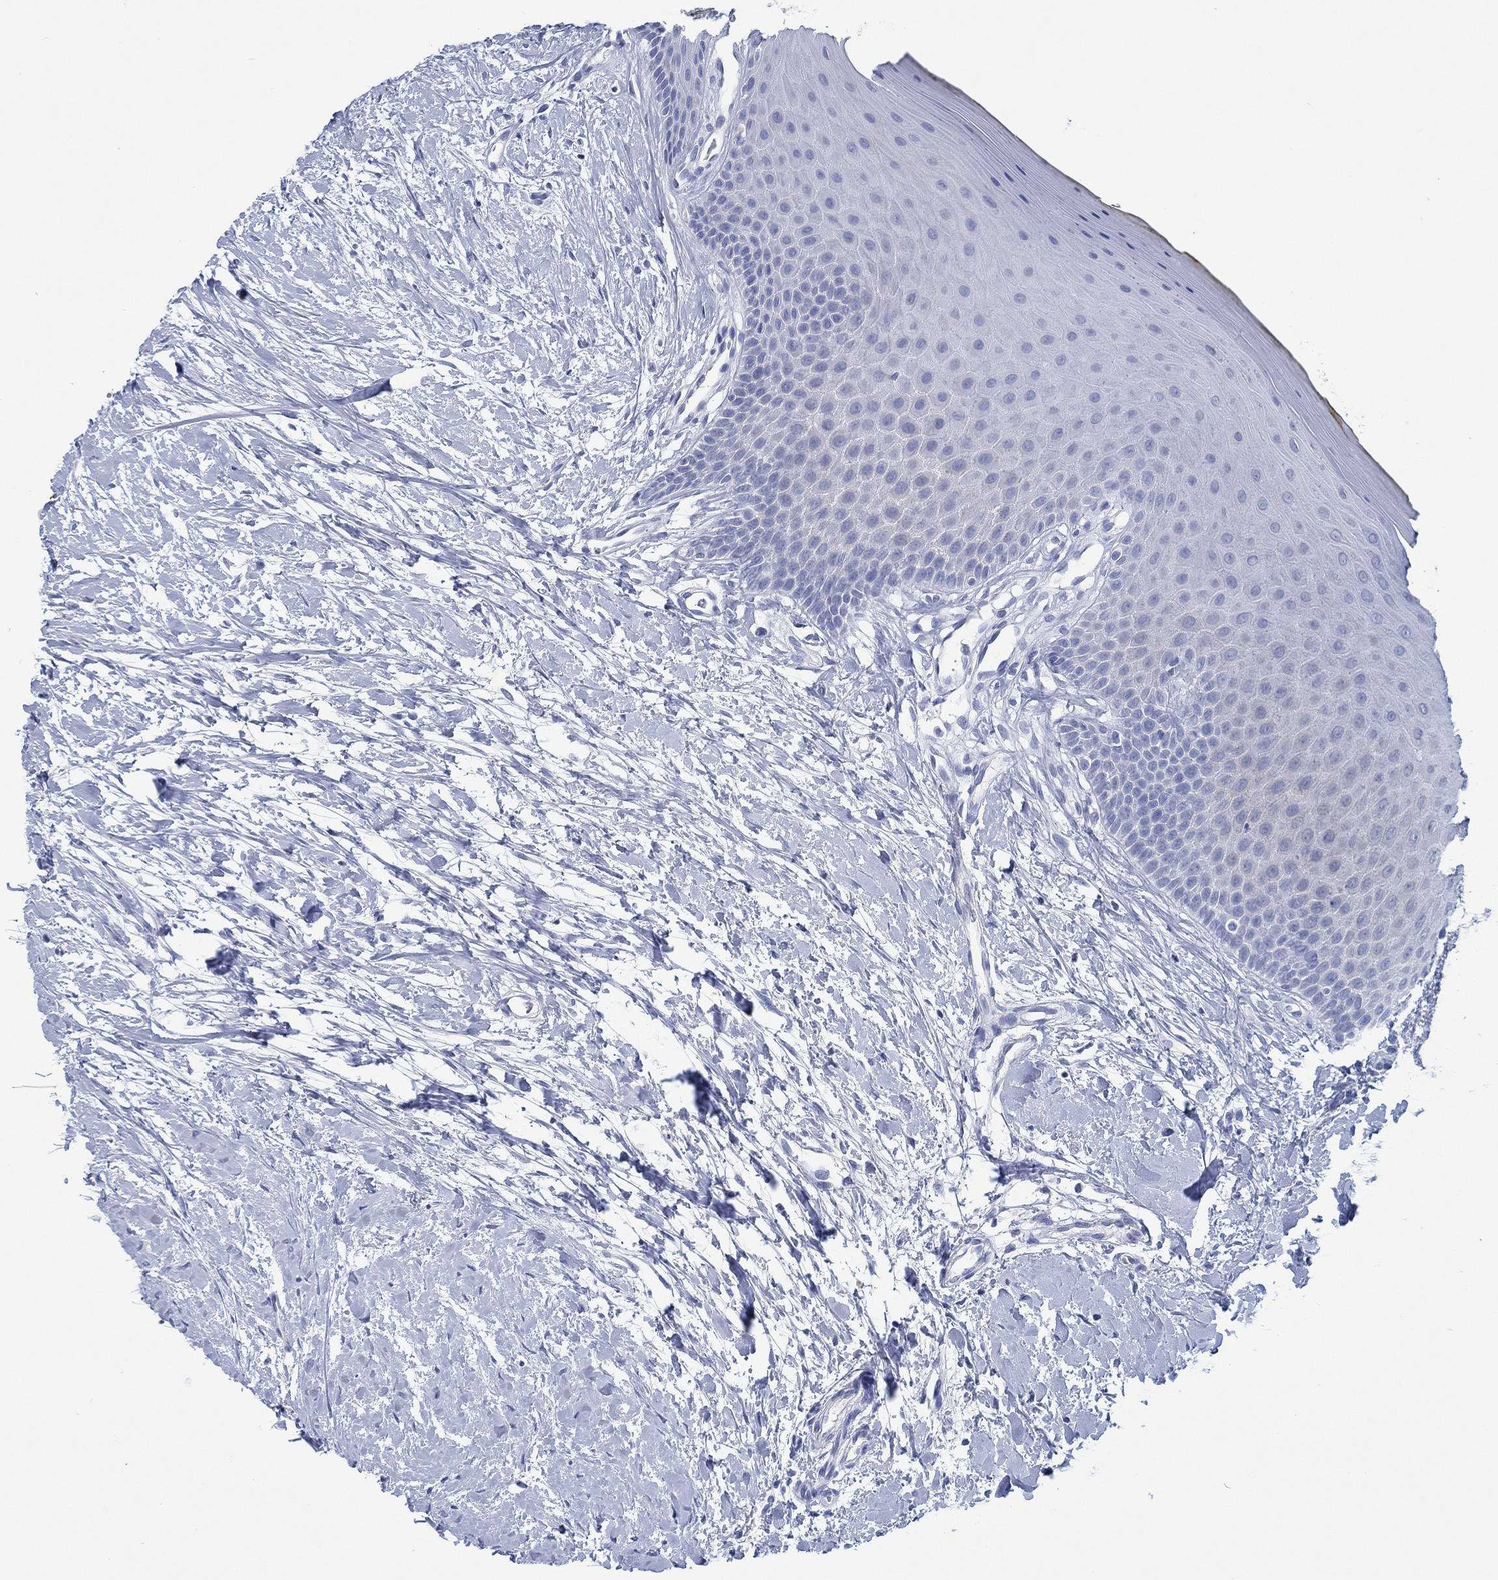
{"staining": {"intensity": "negative", "quantity": "none", "location": "none"}, "tissue": "oral mucosa", "cell_type": "Squamous epithelial cells", "image_type": "normal", "snomed": [{"axis": "morphology", "description": "Normal tissue, NOS"}, {"axis": "topography", "description": "Oral tissue"}], "caption": "Squamous epithelial cells are negative for protein expression in benign human oral mucosa. (DAB (3,3'-diaminobenzidine) immunohistochemistry (IHC), high magnification).", "gene": "TOMM20L", "patient": {"sex": "female", "age": 43}}